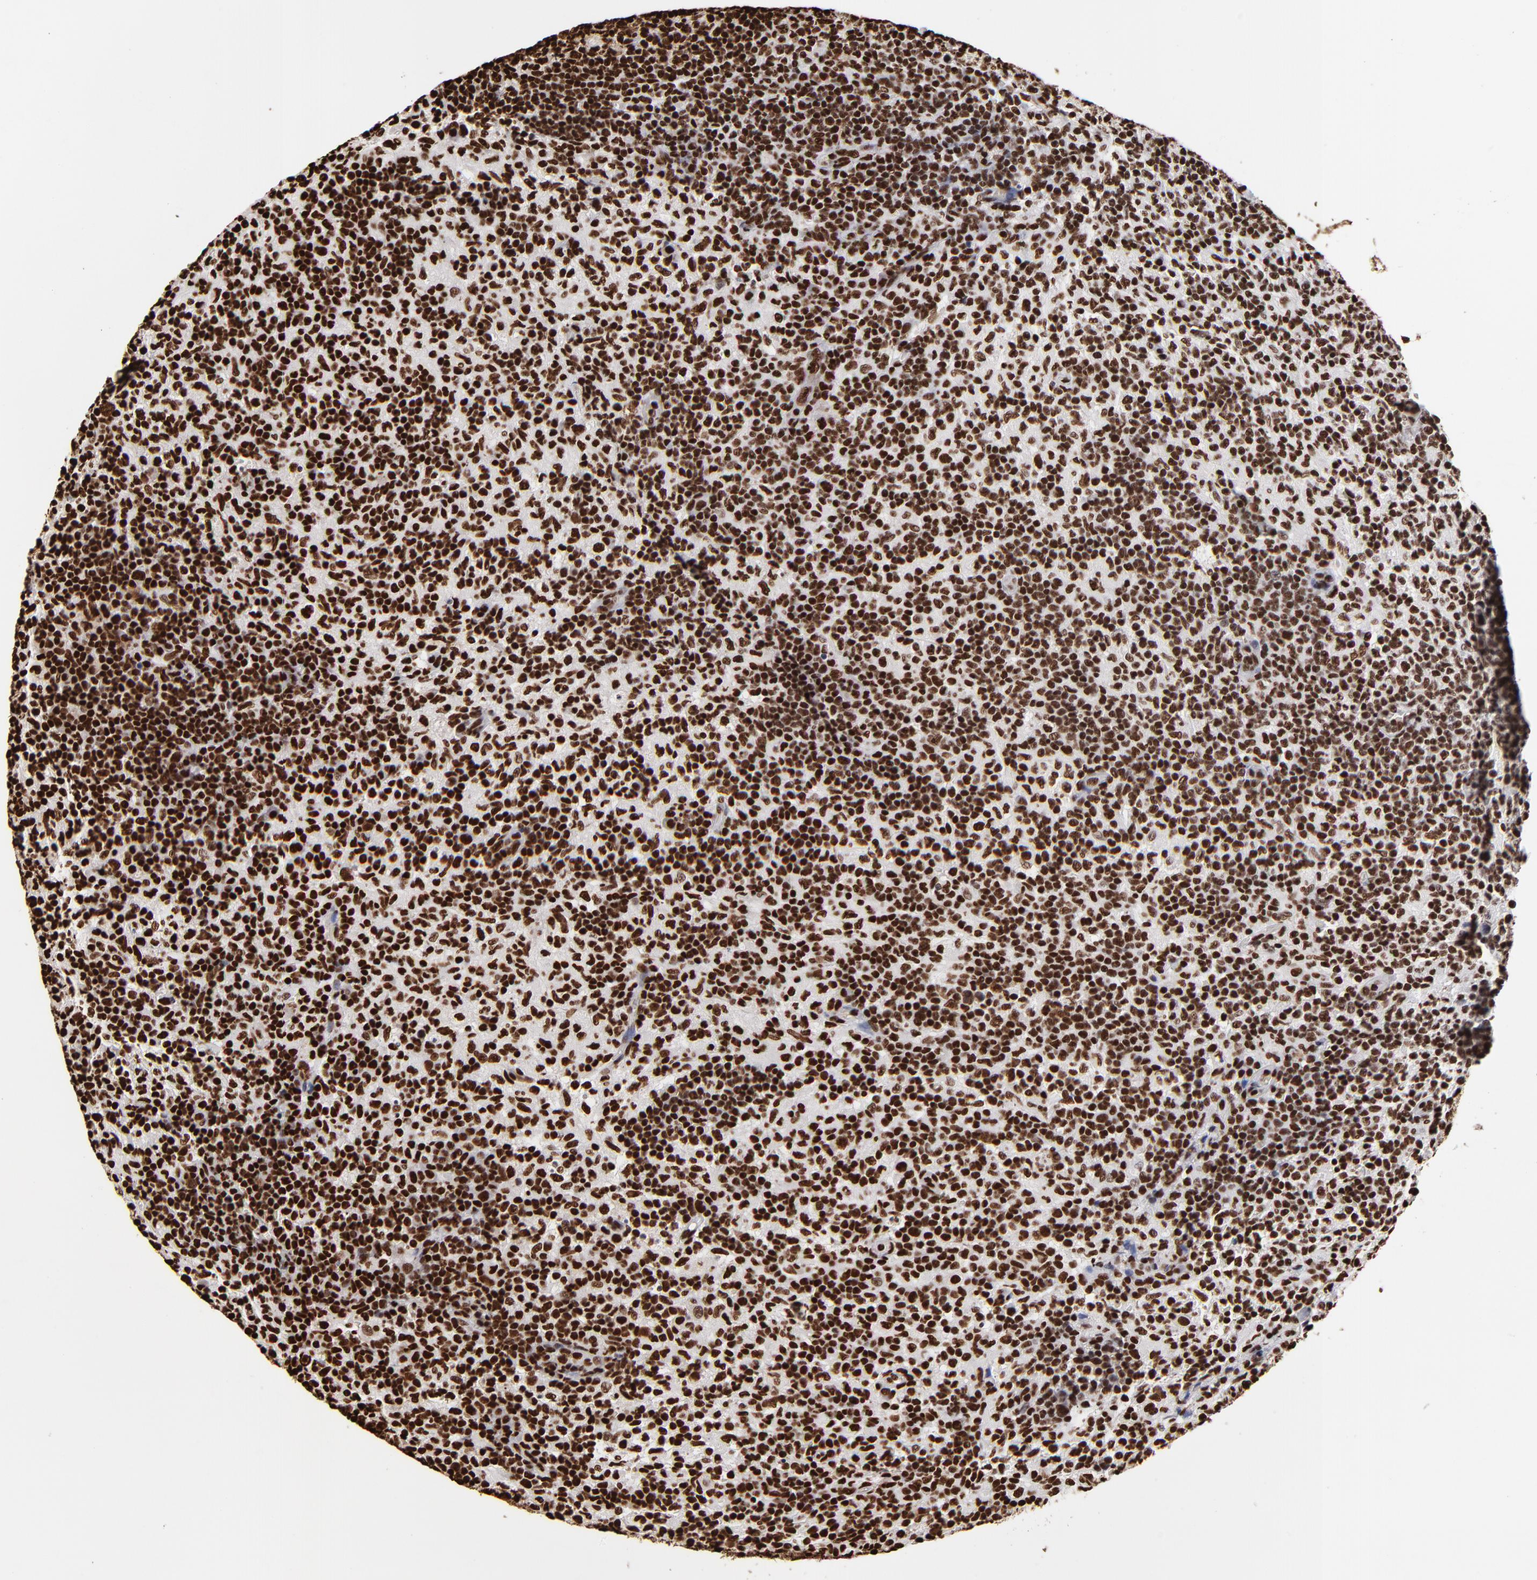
{"staining": {"intensity": "strong", "quantity": ">75%", "location": "nuclear"}, "tissue": "lymph node", "cell_type": "Germinal center cells", "image_type": "normal", "snomed": [{"axis": "morphology", "description": "Normal tissue, NOS"}, {"axis": "morphology", "description": "Inflammation, NOS"}, {"axis": "topography", "description": "Lymph node"}], "caption": "Germinal center cells demonstrate high levels of strong nuclear positivity in approximately >75% of cells in unremarkable human lymph node. The staining was performed using DAB to visualize the protein expression in brown, while the nuclei were stained in blue with hematoxylin (Magnification: 20x).", "gene": "ZNF544", "patient": {"sex": "male", "age": 55}}